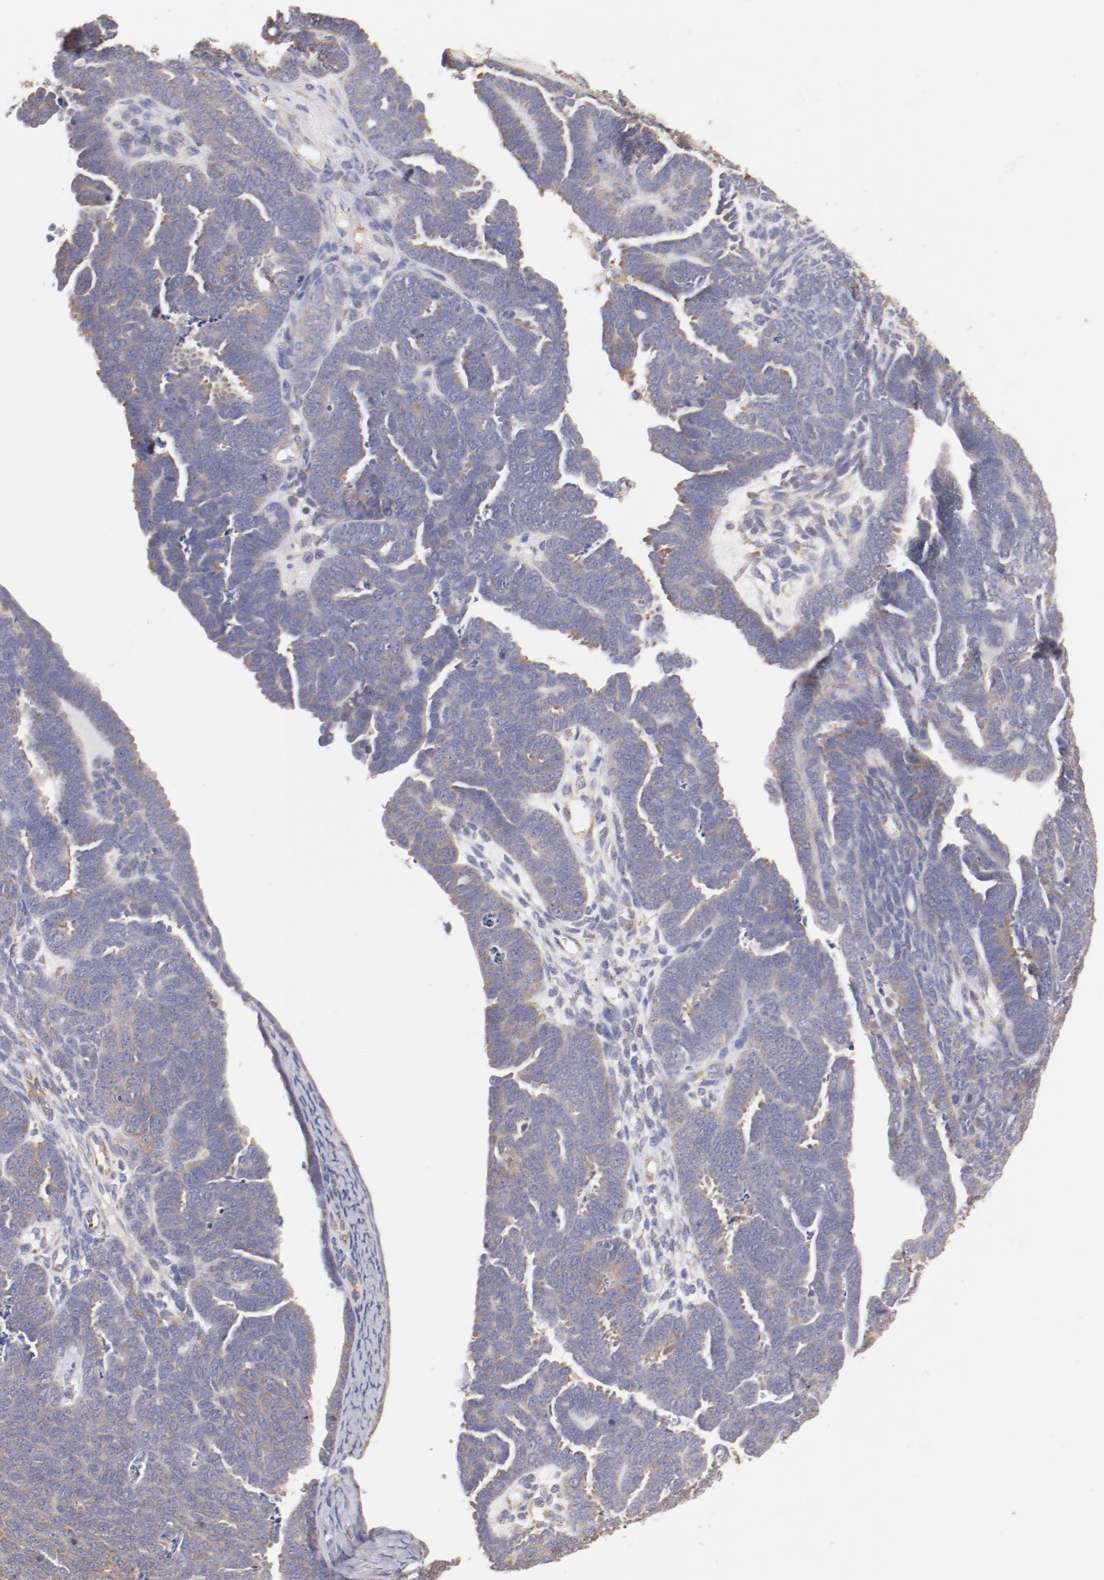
{"staining": {"intensity": "moderate", "quantity": "25%-75%", "location": "cytoplasmic/membranous"}, "tissue": "endometrial cancer", "cell_type": "Tumor cells", "image_type": "cancer", "snomed": [{"axis": "morphology", "description": "Neoplasm, malignant, NOS"}, {"axis": "topography", "description": "Endometrium"}], "caption": "Endometrial malignant neoplasm tissue demonstrates moderate cytoplasmic/membranous staining in approximately 25%-75% of tumor cells, visualized by immunohistochemistry. The staining is performed using DAB (3,3'-diaminobenzidine) brown chromogen to label protein expression. The nuclei are counter-stained blue using hematoxylin.", "gene": "ENTPD5", "patient": {"sex": "female", "age": 74}}